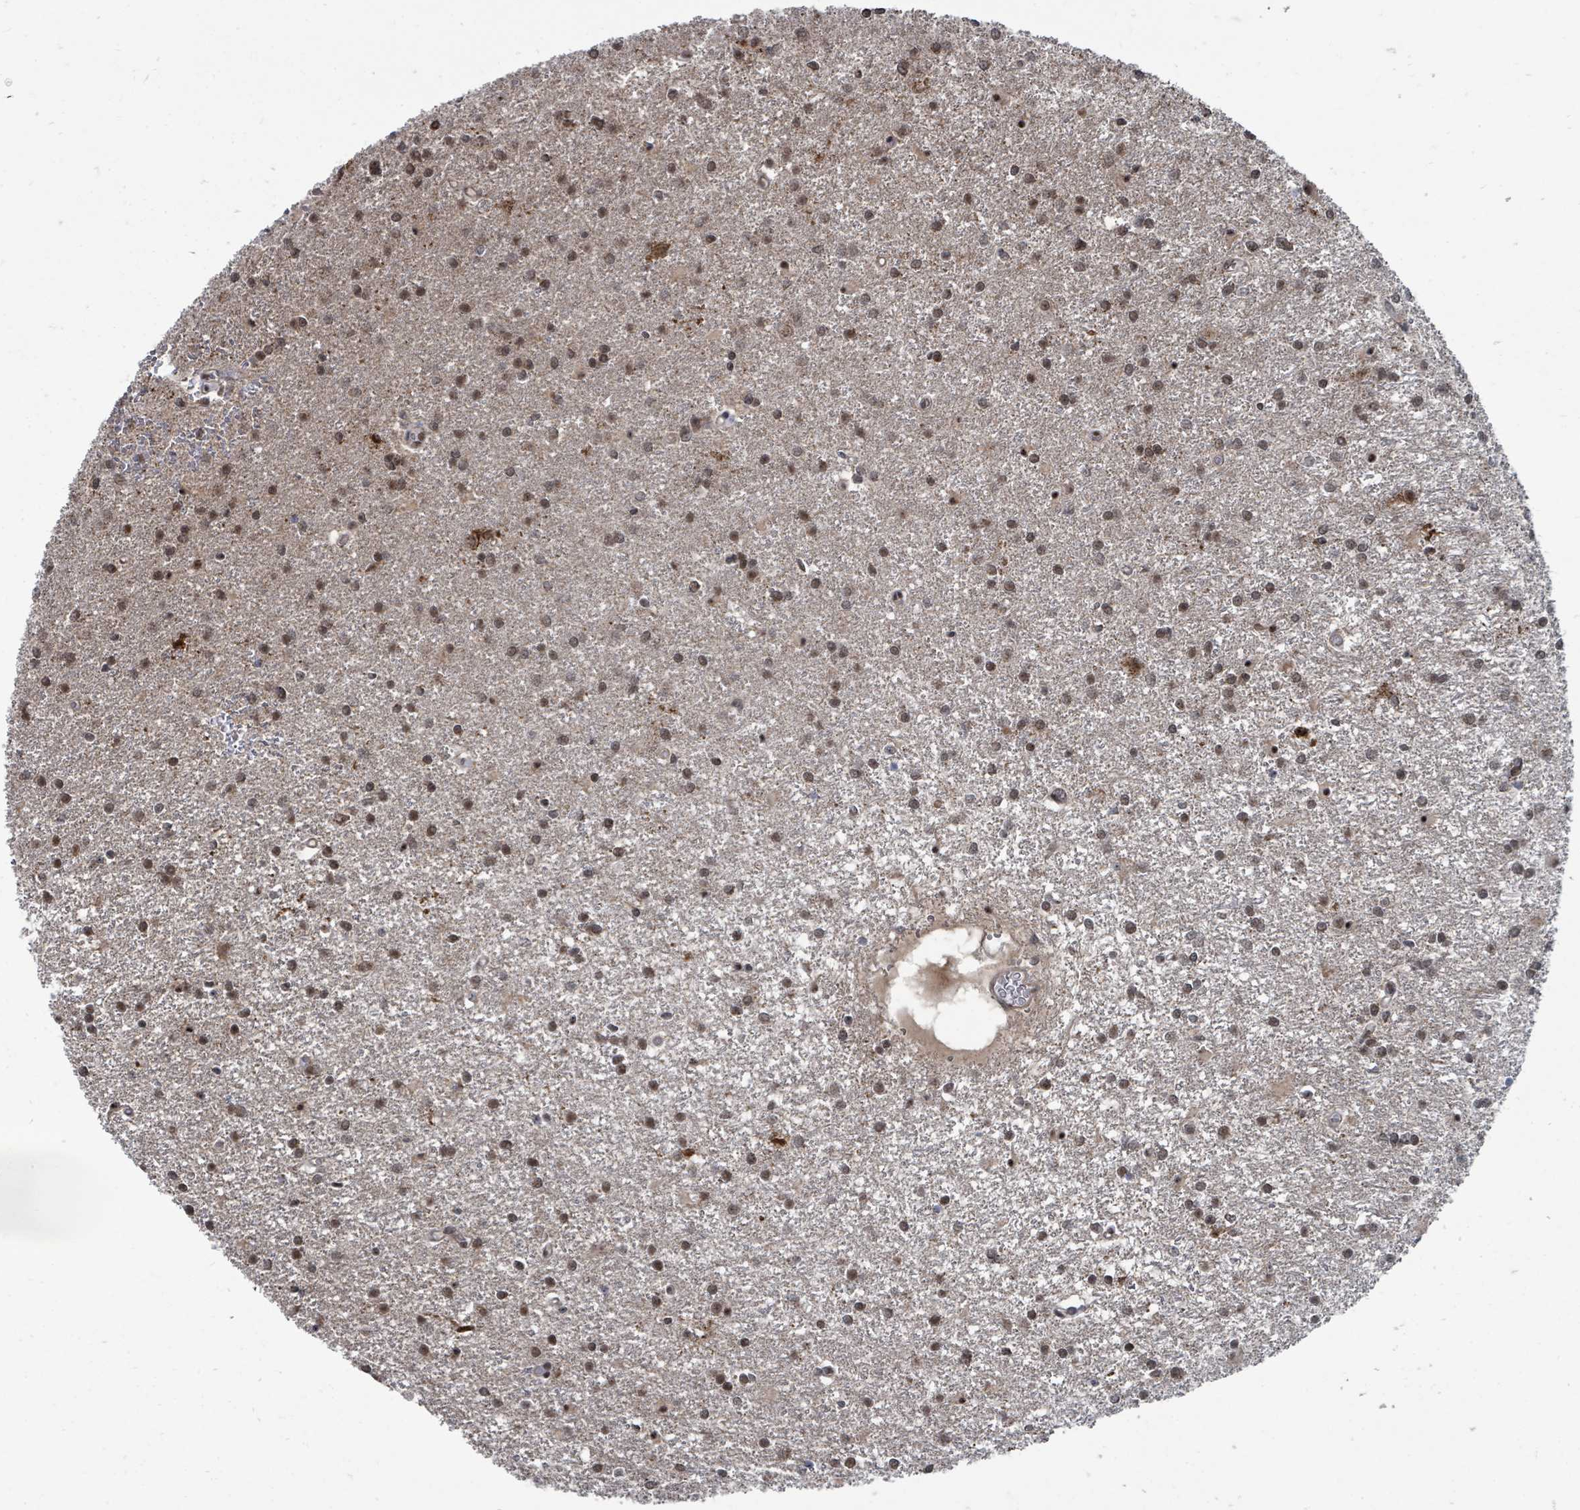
{"staining": {"intensity": "moderate", "quantity": "25%-75%", "location": "nuclear"}, "tissue": "glioma", "cell_type": "Tumor cells", "image_type": "cancer", "snomed": [{"axis": "morphology", "description": "Glioma, malignant, High grade"}, {"axis": "topography", "description": "Brain"}], "caption": "A micrograph of human glioma stained for a protein shows moderate nuclear brown staining in tumor cells.", "gene": "MAGOHB", "patient": {"sex": "female", "age": 50}}